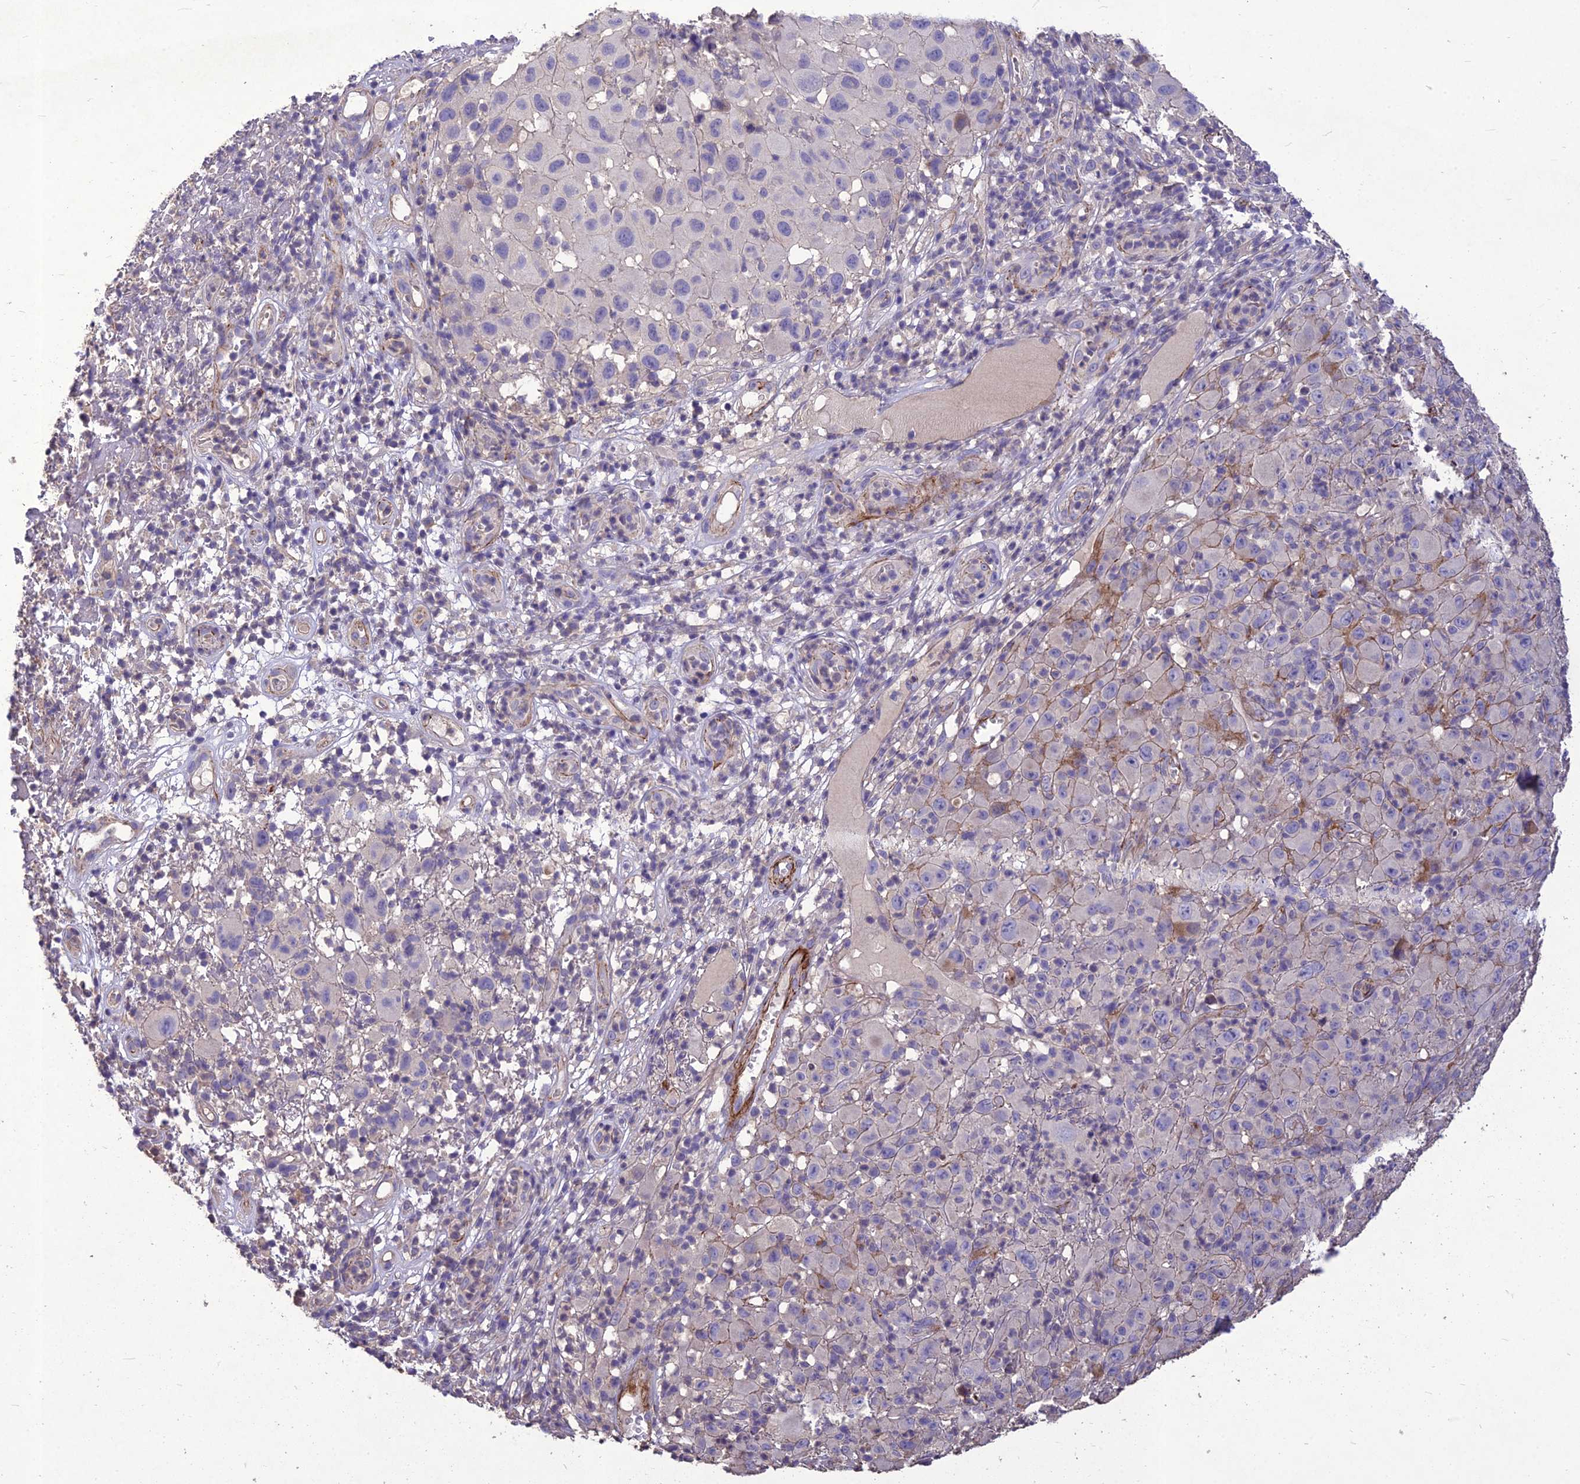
{"staining": {"intensity": "negative", "quantity": "none", "location": "none"}, "tissue": "melanoma", "cell_type": "Tumor cells", "image_type": "cancer", "snomed": [{"axis": "morphology", "description": "Malignant melanoma, NOS"}, {"axis": "topography", "description": "Skin"}], "caption": "This is an IHC image of melanoma. There is no staining in tumor cells.", "gene": "CLUH", "patient": {"sex": "male", "age": 73}}